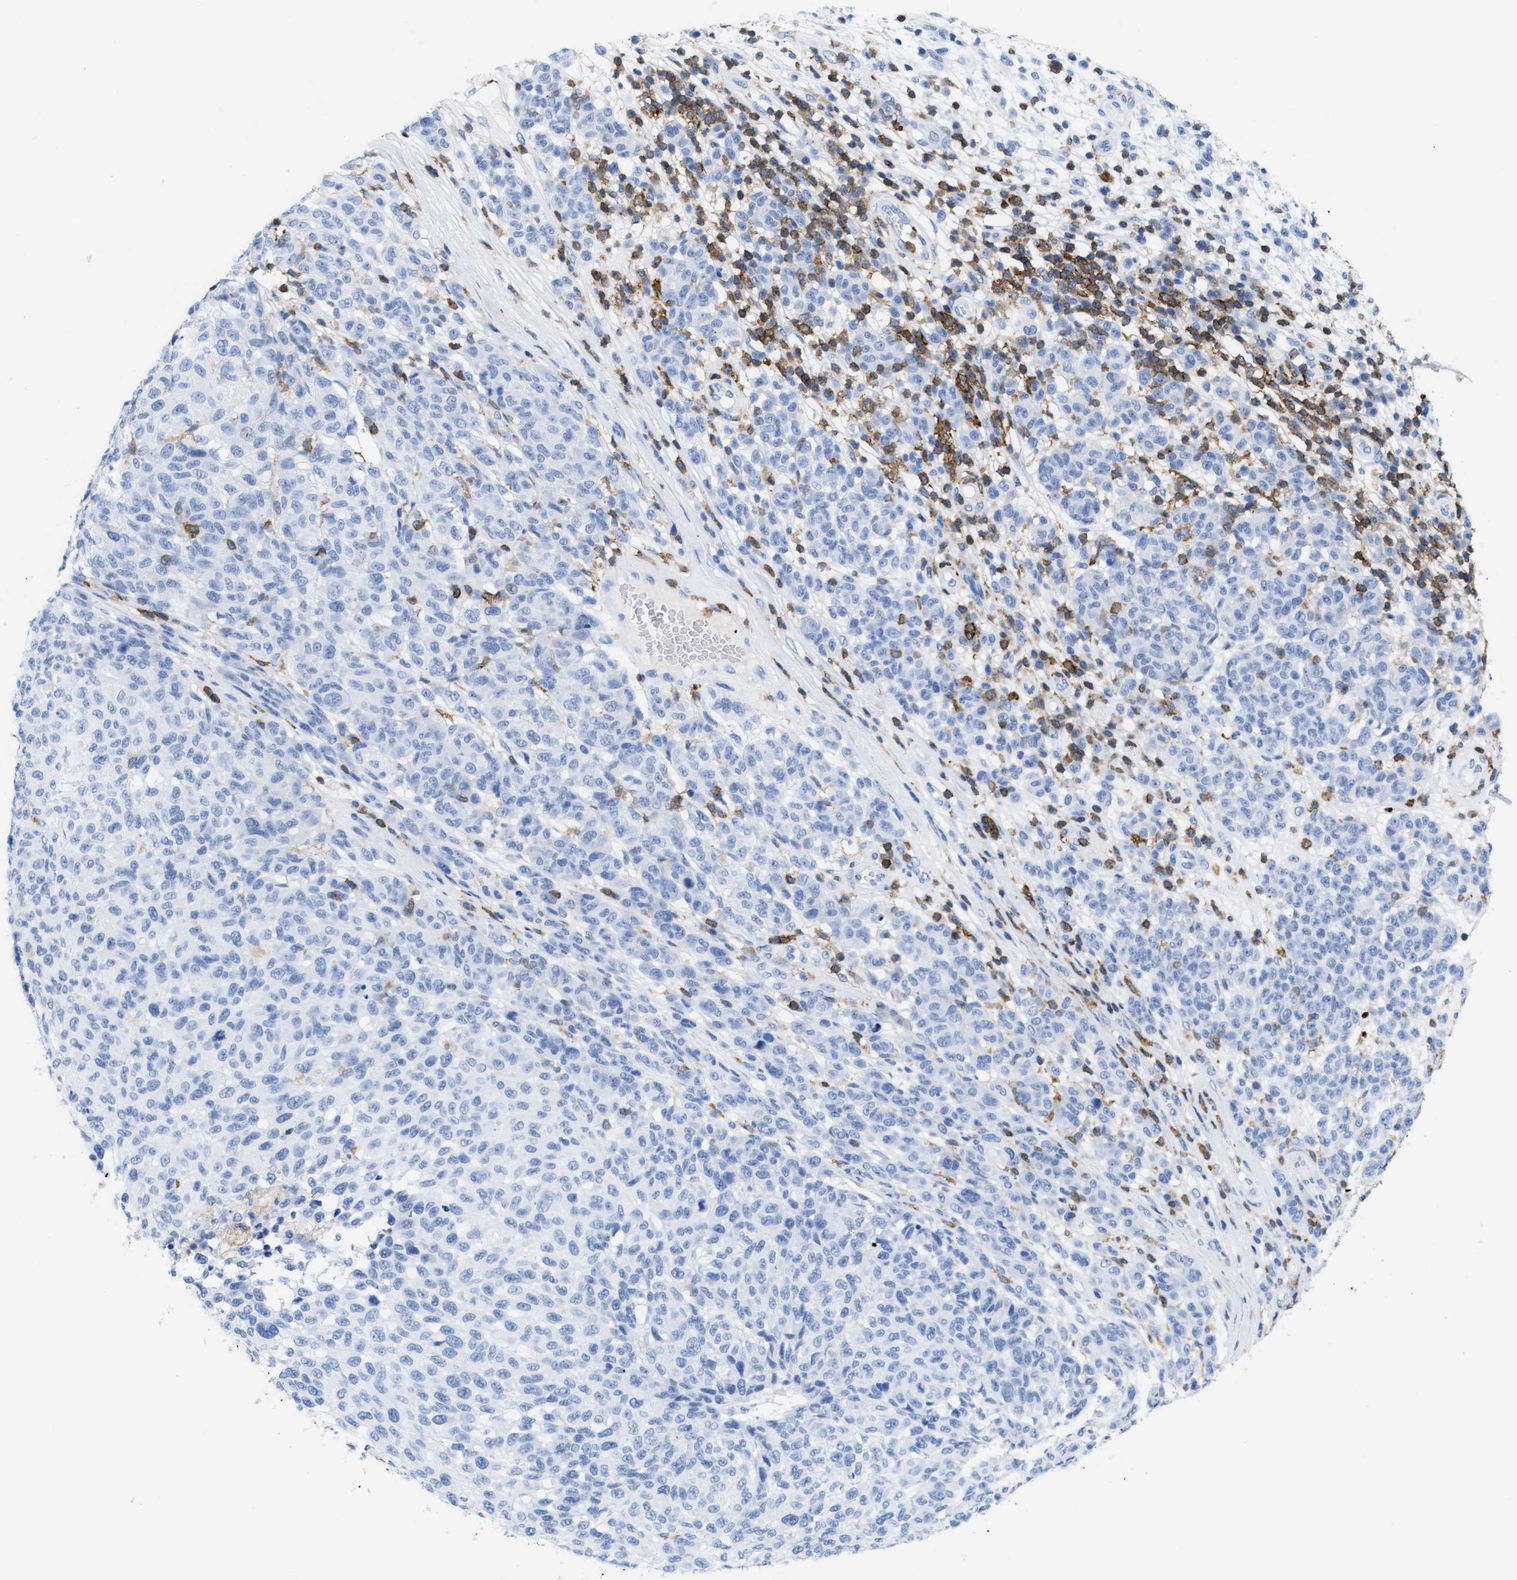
{"staining": {"intensity": "negative", "quantity": "none", "location": "none"}, "tissue": "melanoma", "cell_type": "Tumor cells", "image_type": "cancer", "snomed": [{"axis": "morphology", "description": "Malignant melanoma, NOS"}, {"axis": "topography", "description": "Skin"}], "caption": "Tumor cells show no significant positivity in malignant melanoma.", "gene": "LCP1", "patient": {"sex": "male", "age": 59}}